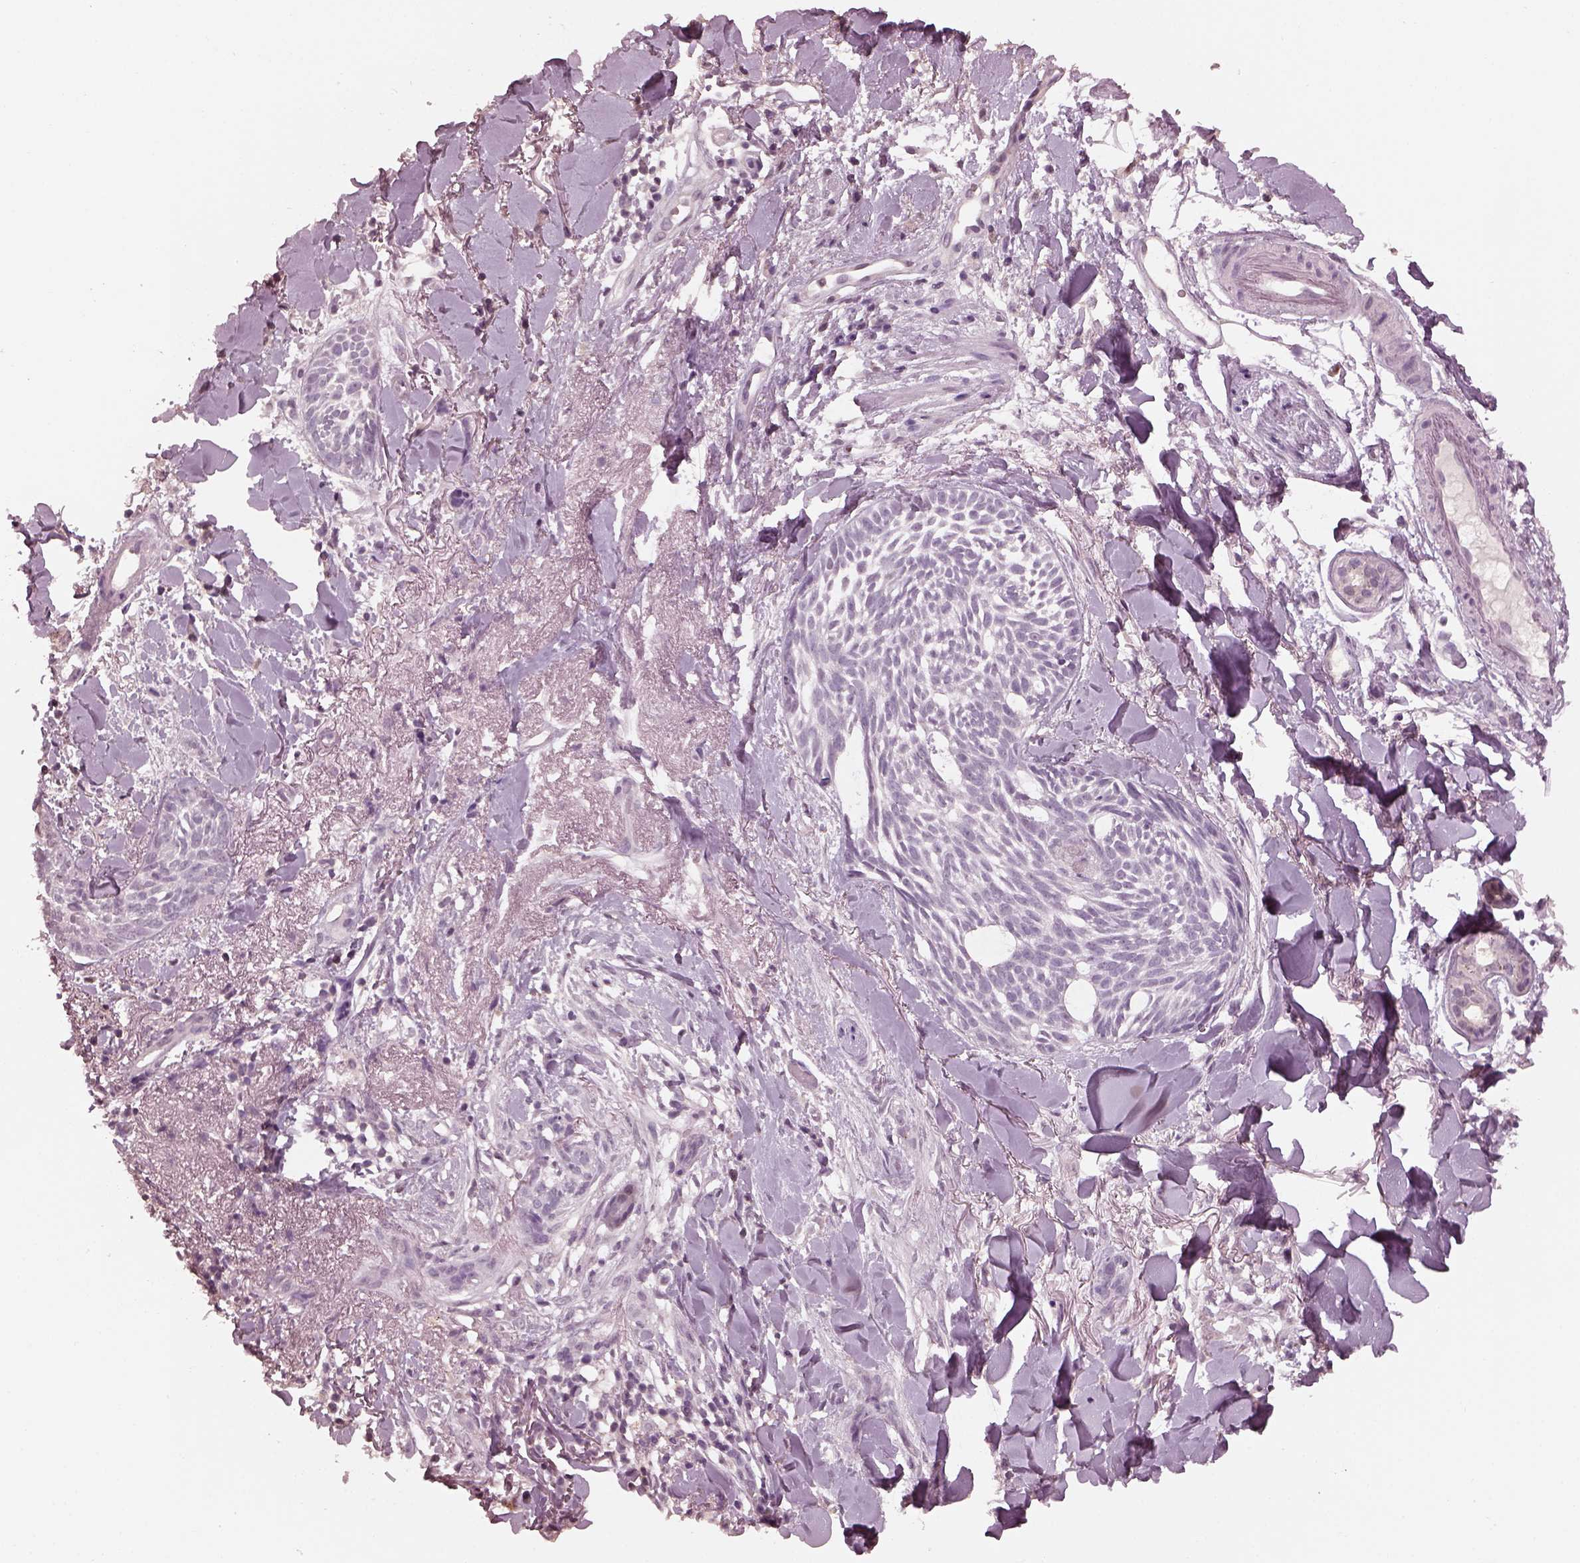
{"staining": {"intensity": "negative", "quantity": "none", "location": "none"}, "tissue": "skin cancer", "cell_type": "Tumor cells", "image_type": "cancer", "snomed": [{"axis": "morphology", "description": "Normal tissue, NOS"}, {"axis": "morphology", "description": "Basal cell carcinoma"}, {"axis": "topography", "description": "Skin"}], "caption": "Tumor cells show no significant staining in skin cancer (basal cell carcinoma).", "gene": "TSKS", "patient": {"sex": "male", "age": 84}}